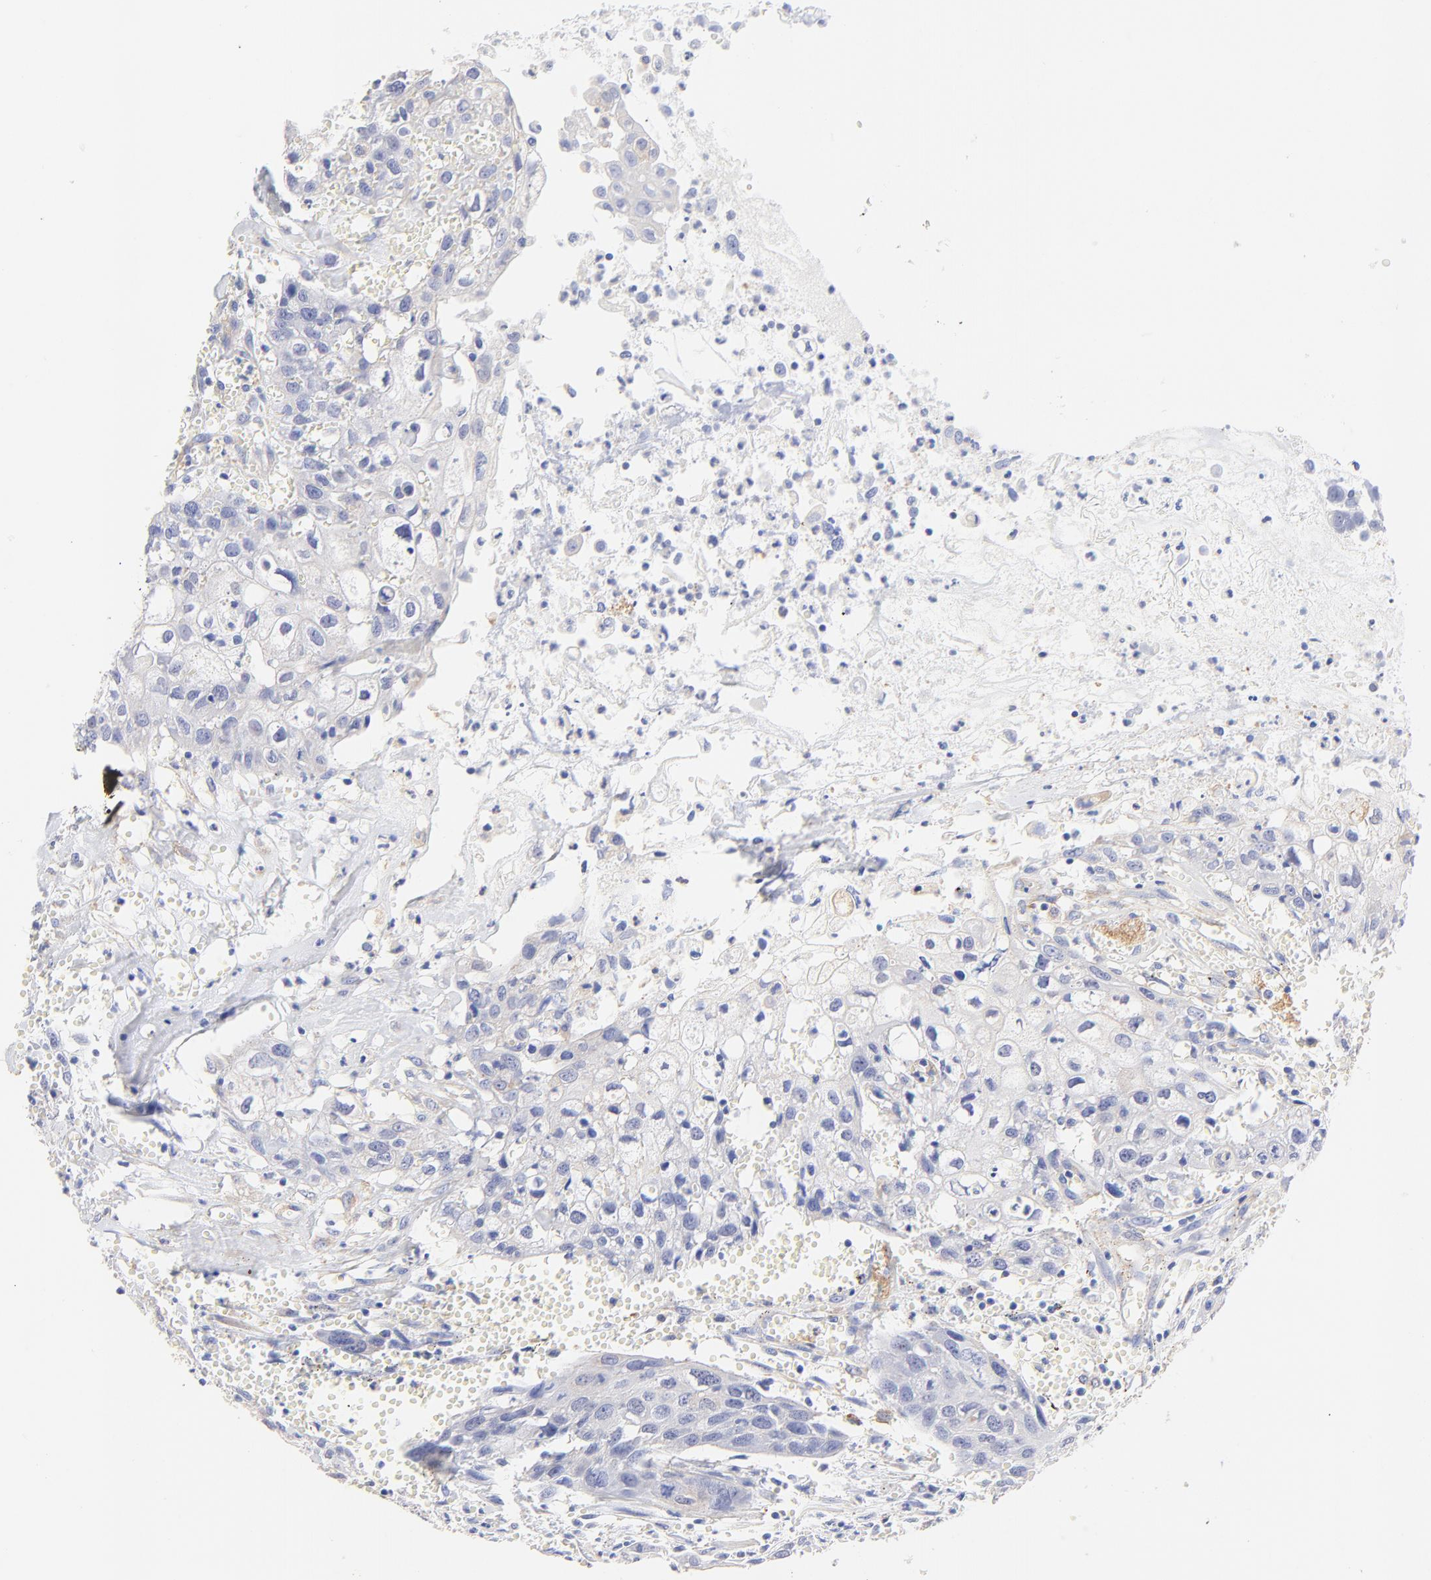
{"staining": {"intensity": "negative", "quantity": "none", "location": "none"}, "tissue": "urothelial cancer", "cell_type": "Tumor cells", "image_type": "cancer", "snomed": [{"axis": "morphology", "description": "Urothelial carcinoma, High grade"}, {"axis": "topography", "description": "Urinary bladder"}], "caption": "High magnification brightfield microscopy of high-grade urothelial carcinoma stained with DAB (brown) and counterstained with hematoxylin (blue): tumor cells show no significant positivity.", "gene": "ACTRT1", "patient": {"sex": "male", "age": 54}}